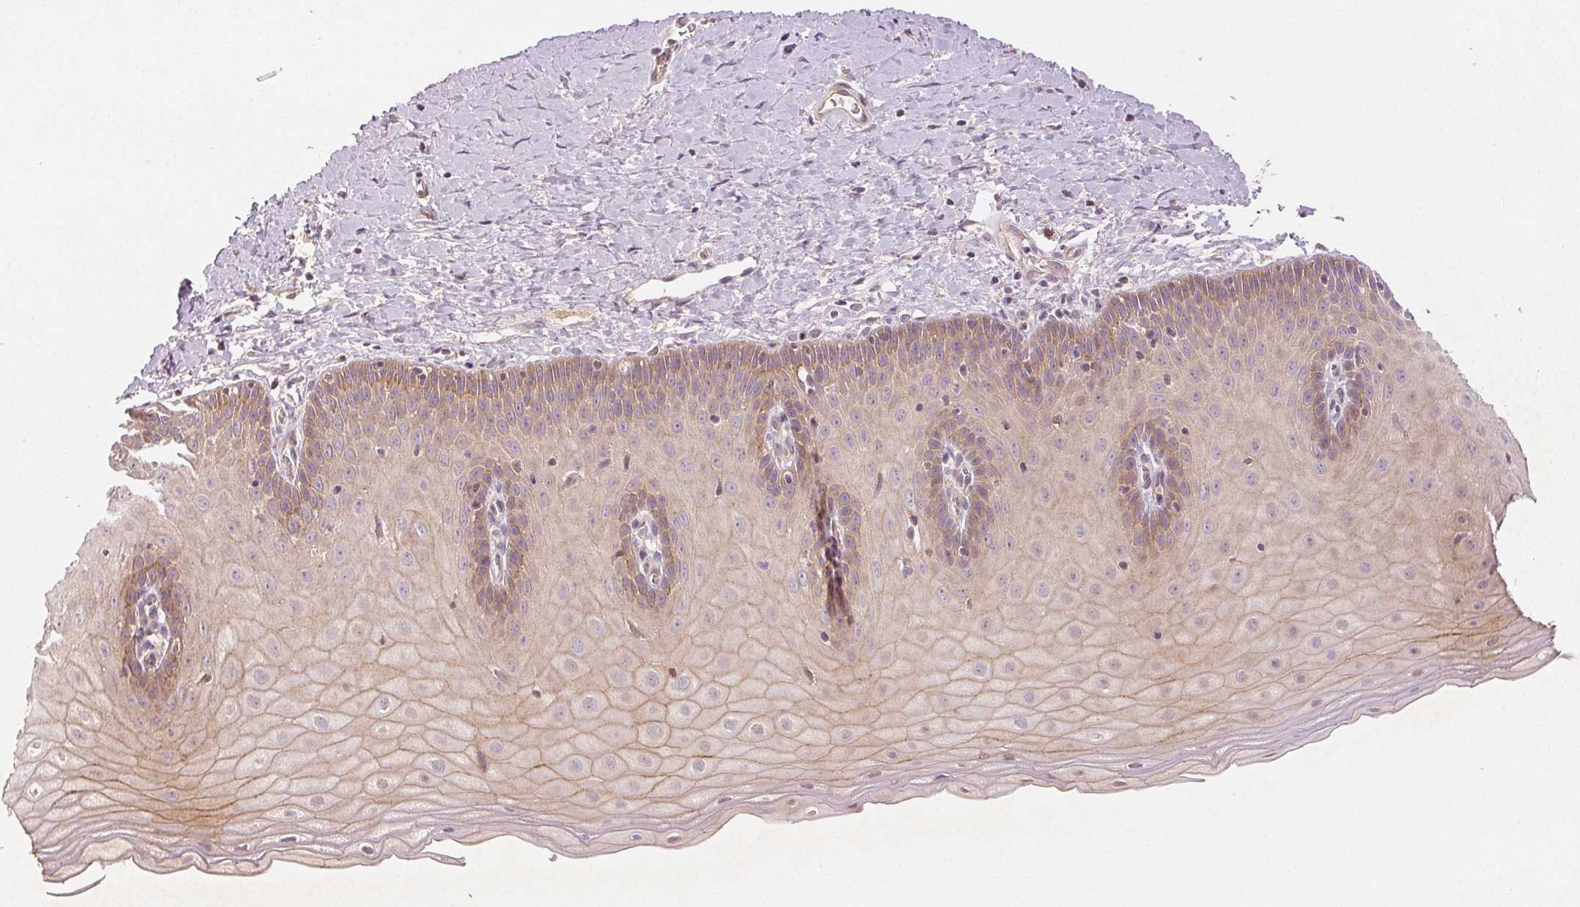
{"staining": {"intensity": "moderate", "quantity": ">75%", "location": "cytoplasmic/membranous"}, "tissue": "cervix", "cell_type": "Glandular cells", "image_type": "normal", "snomed": [{"axis": "morphology", "description": "Normal tissue, NOS"}, {"axis": "topography", "description": "Cervix"}], "caption": "Cervix stained with a brown dye demonstrates moderate cytoplasmic/membranous positive staining in approximately >75% of glandular cells.", "gene": "YIF1B", "patient": {"sex": "female", "age": 37}}